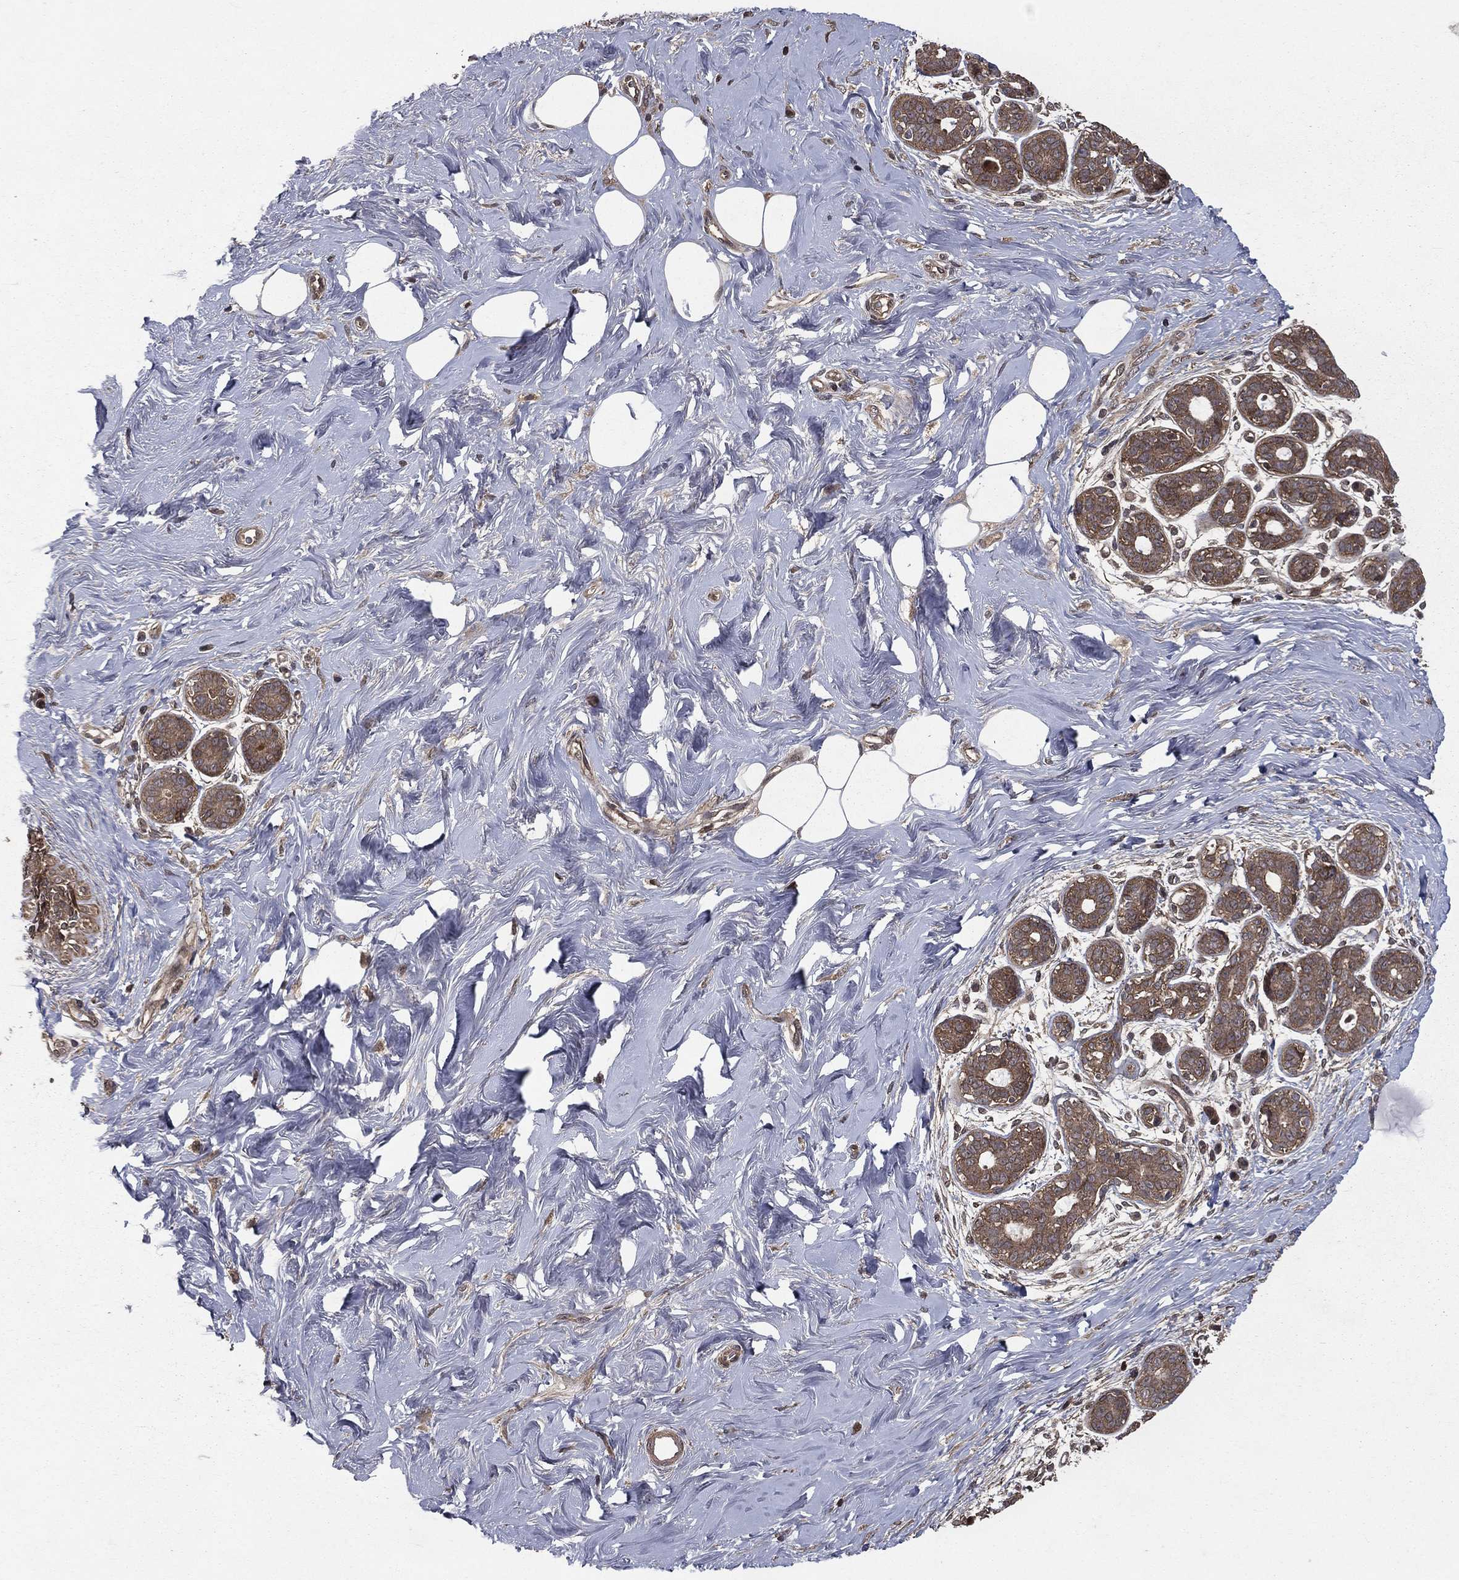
{"staining": {"intensity": "negative", "quantity": "none", "location": "none"}, "tissue": "breast", "cell_type": "Adipocytes", "image_type": "normal", "snomed": [{"axis": "morphology", "description": "Normal tissue, NOS"}, {"axis": "topography", "description": "Breast"}], "caption": "The immunohistochemistry histopathology image has no significant positivity in adipocytes of breast. (Brightfield microscopy of DAB IHC at high magnification).", "gene": "FGD1", "patient": {"sex": "female", "age": 43}}